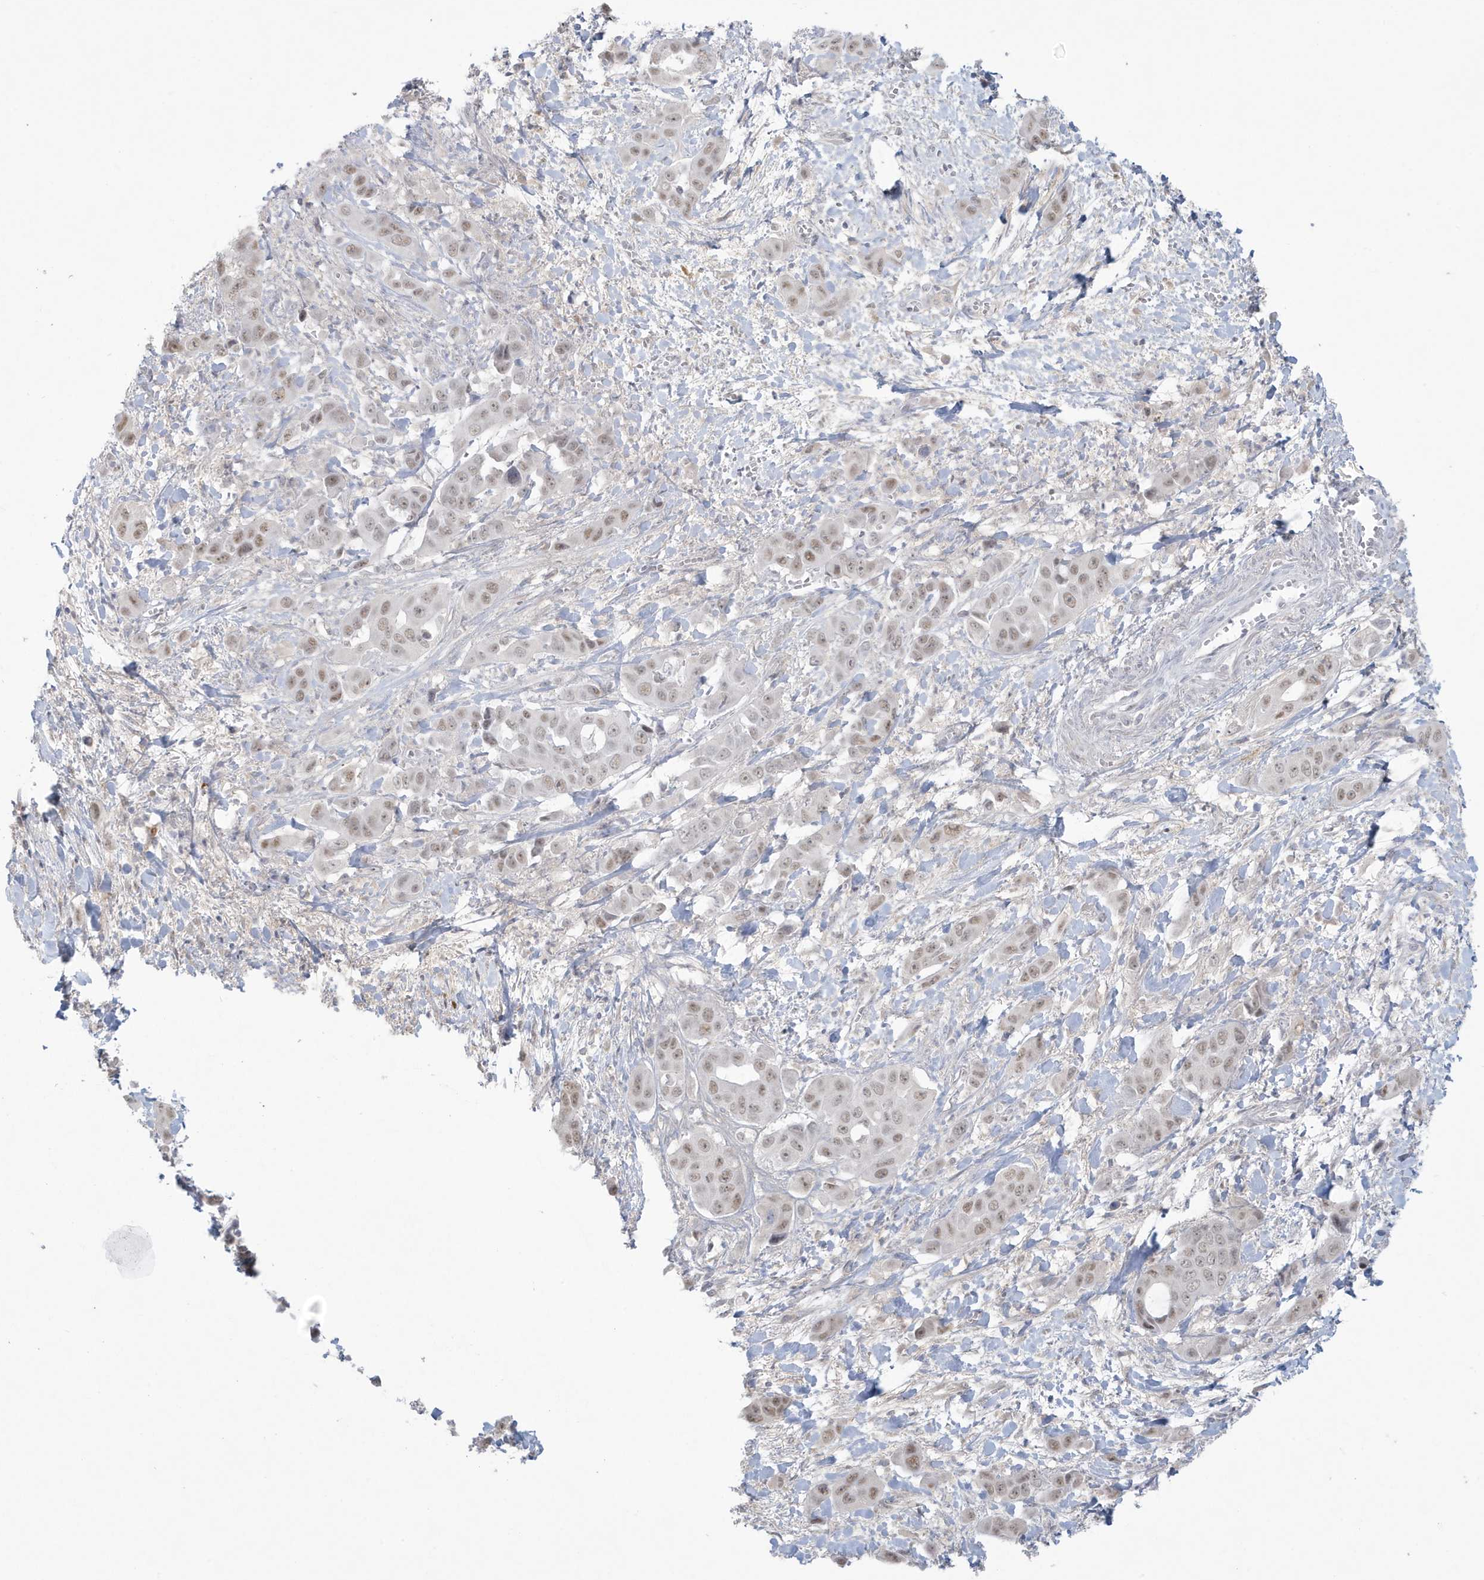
{"staining": {"intensity": "weak", "quantity": ">75%", "location": "nuclear"}, "tissue": "liver cancer", "cell_type": "Tumor cells", "image_type": "cancer", "snomed": [{"axis": "morphology", "description": "Cholangiocarcinoma"}, {"axis": "topography", "description": "Liver"}], "caption": "The micrograph exhibits immunohistochemical staining of liver cancer. There is weak nuclear expression is seen in about >75% of tumor cells.", "gene": "HERC6", "patient": {"sex": "female", "age": 52}}